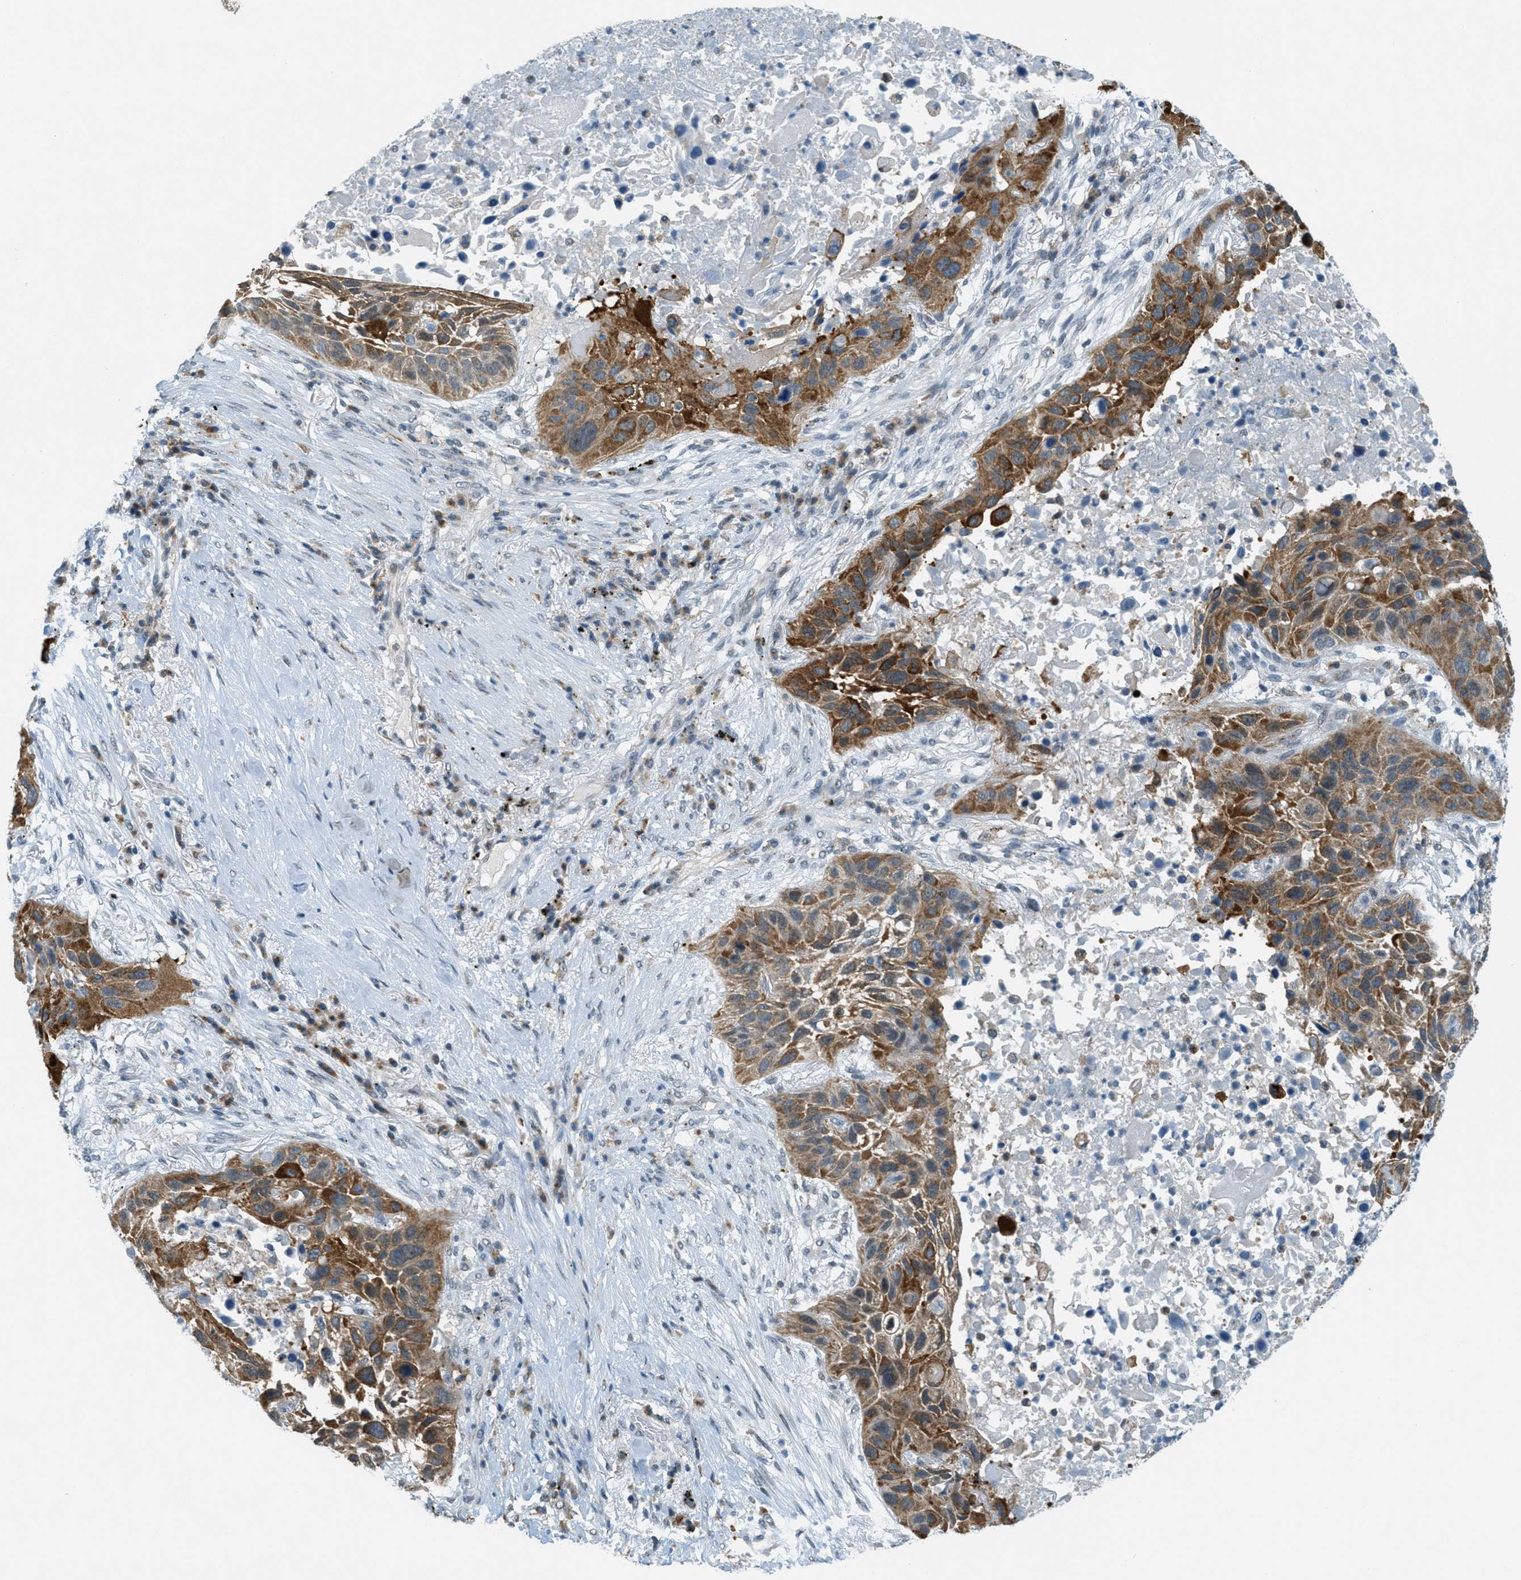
{"staining": {"intensity": "moderate", "quantity": ">75%", "location": "cytoplasmic/membranous"}, "tissue": "lung cancer", "cell_type": "Tumor cells", "image_type": "cancer", "snomed": [{"axis": "morphology", "description": "Squamous cell carcinoma, NOS"}, {"axis": "topography", "description": "Lung"}], "caption": "Squamous cell carcinoma (lung) stained for a protein (brown) exhibits moderate cytoplasmic/membranous positive positivity in approximately >75% of tumor cells.", "gene": "FYN", "patient": {"sex": "male", "age": 57}}